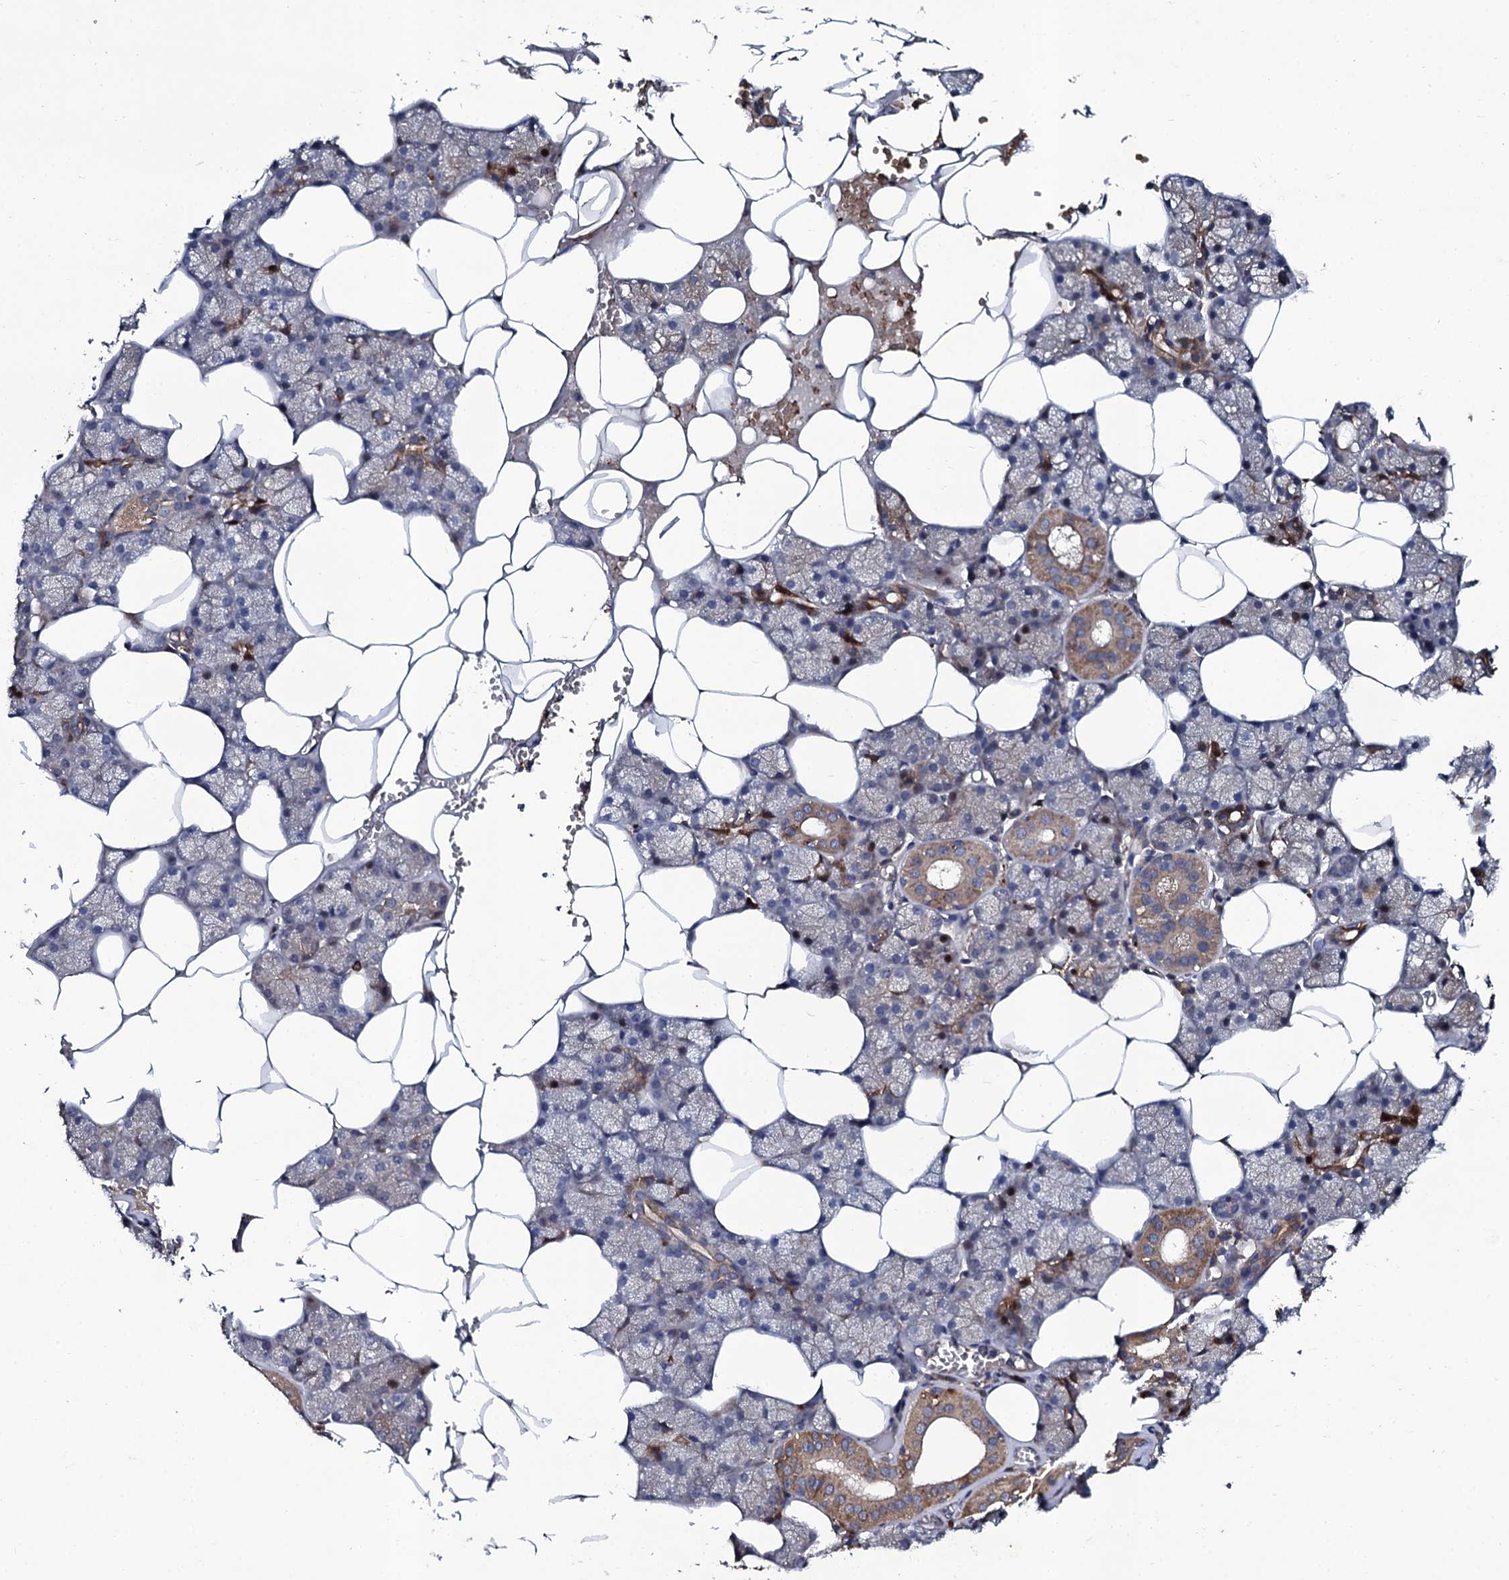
{"staining": {"intensity": "moderate", "quantity": "25%-75%", "location": "cytoplasmic/membranous"}, "tissue": "salivary gland", "cell_type": "Glandular cells", "image_type": "normal", "snomed": [{"axis": "morphology", "description": "Normal tissue, NOS"}, {"axis": "topography", "description": "Salivary gland"}], "caption": "Moderate cytoplasmic/membranous expression is appreciated in about 25%-75% of glandular cells in benign salivary gland.", "gene": "LRRC28", "patient": {"sex": "male", "age": 62}}